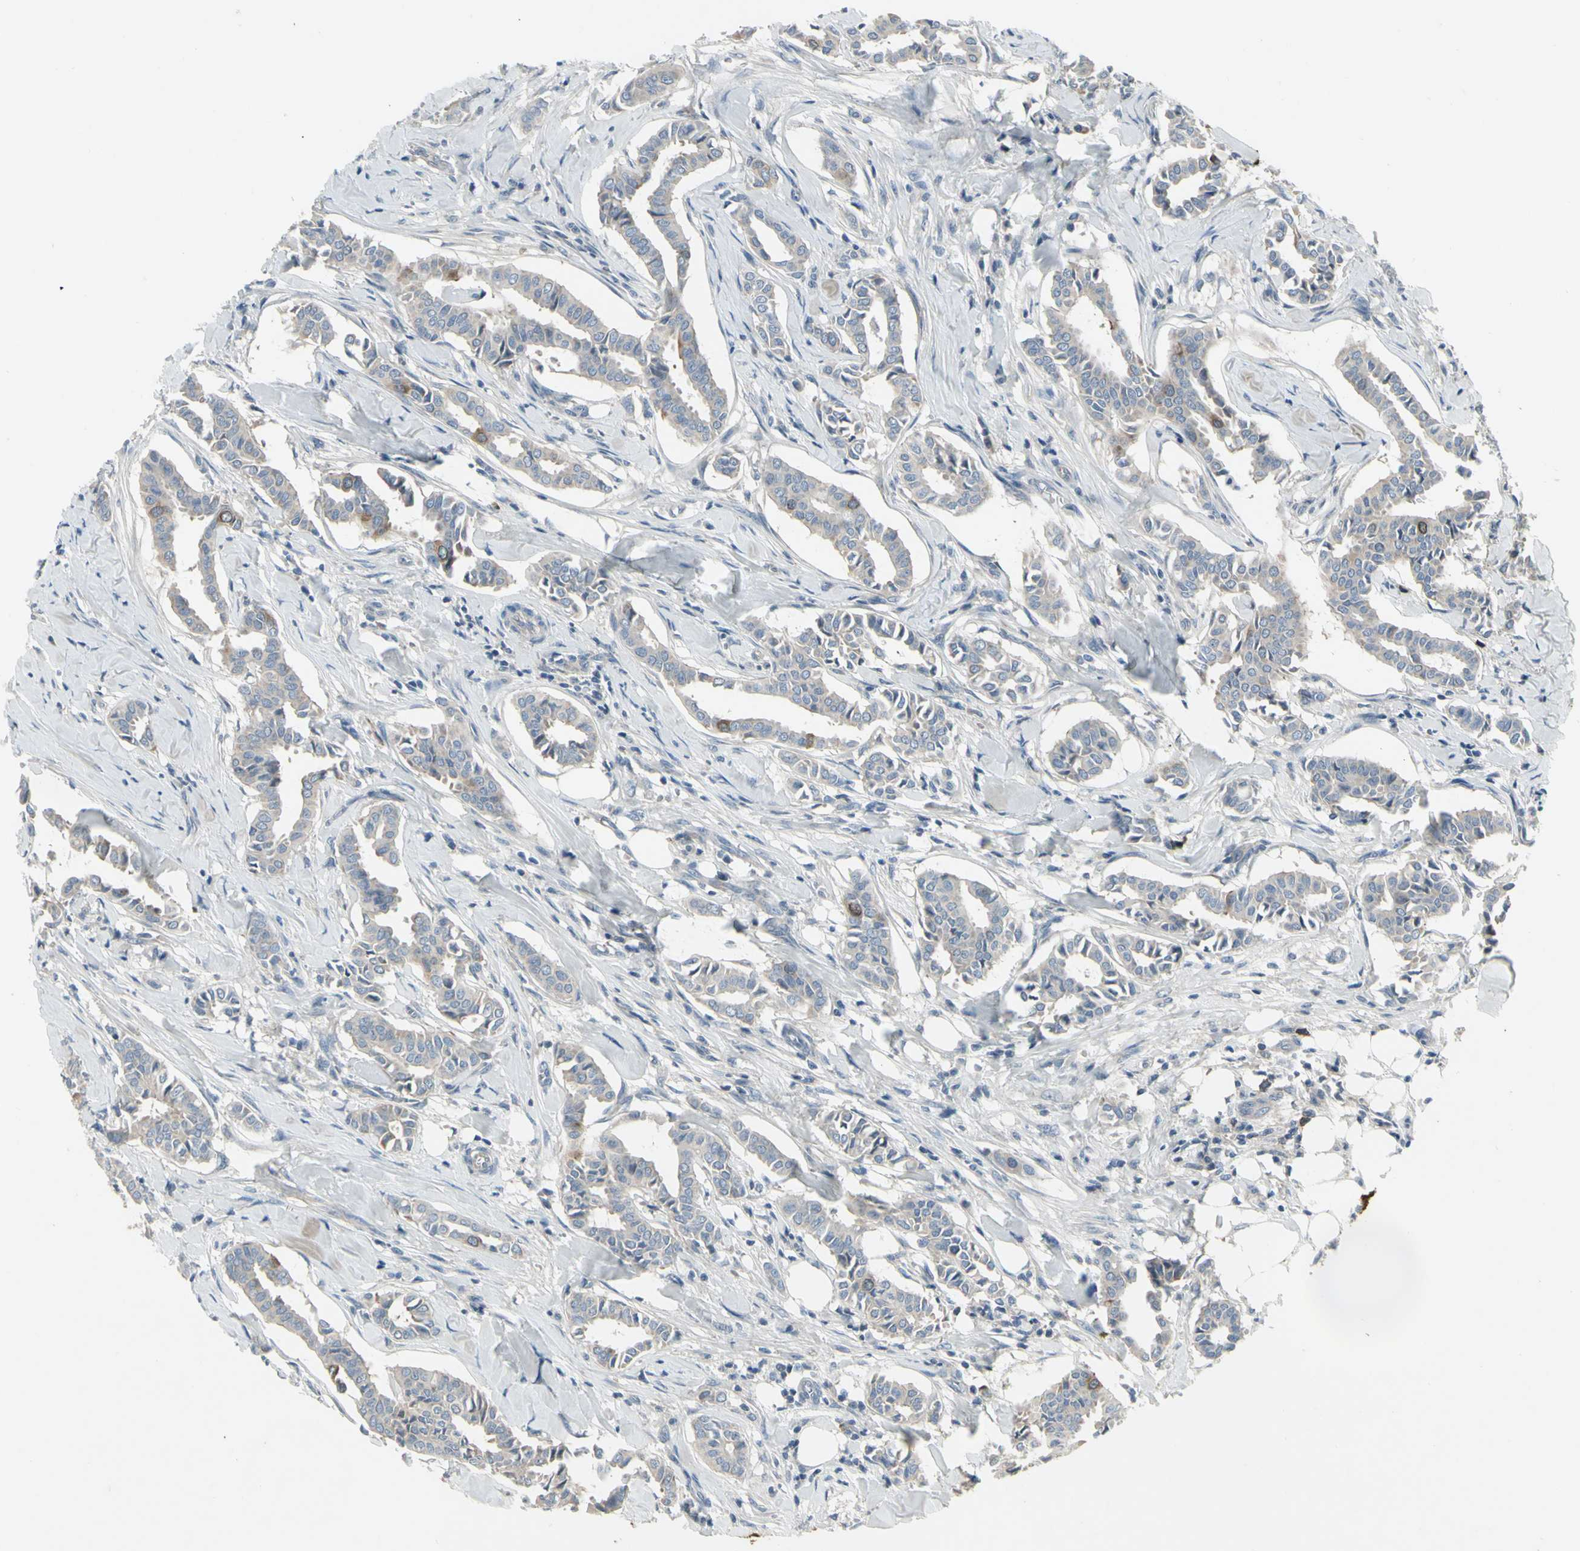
{"staining": {"intensity": "moderate", "quantity": "<25%", "location": "cytoplasmic/membranous"}, "tissue": "head and neck cancer", "cell_type": "Tumor cells", "image_type": "cancer", "snomed": [{"axis": "morphology", "description": "Adenocarcinoma, NOS"}, {"axis": "topography", "description": "Salivary gland"}, {"axis": "topography", "description": "Head-Neck"}], "caption": "The photomicrograph displays immunohistochemical staining of head and neck cancer. There is moderate cytoplasmic/membranous positivity is identified in about <25% of tumor cells.", "gene": "CCNB2", "patient": {"sex": "female", "age": 59}}